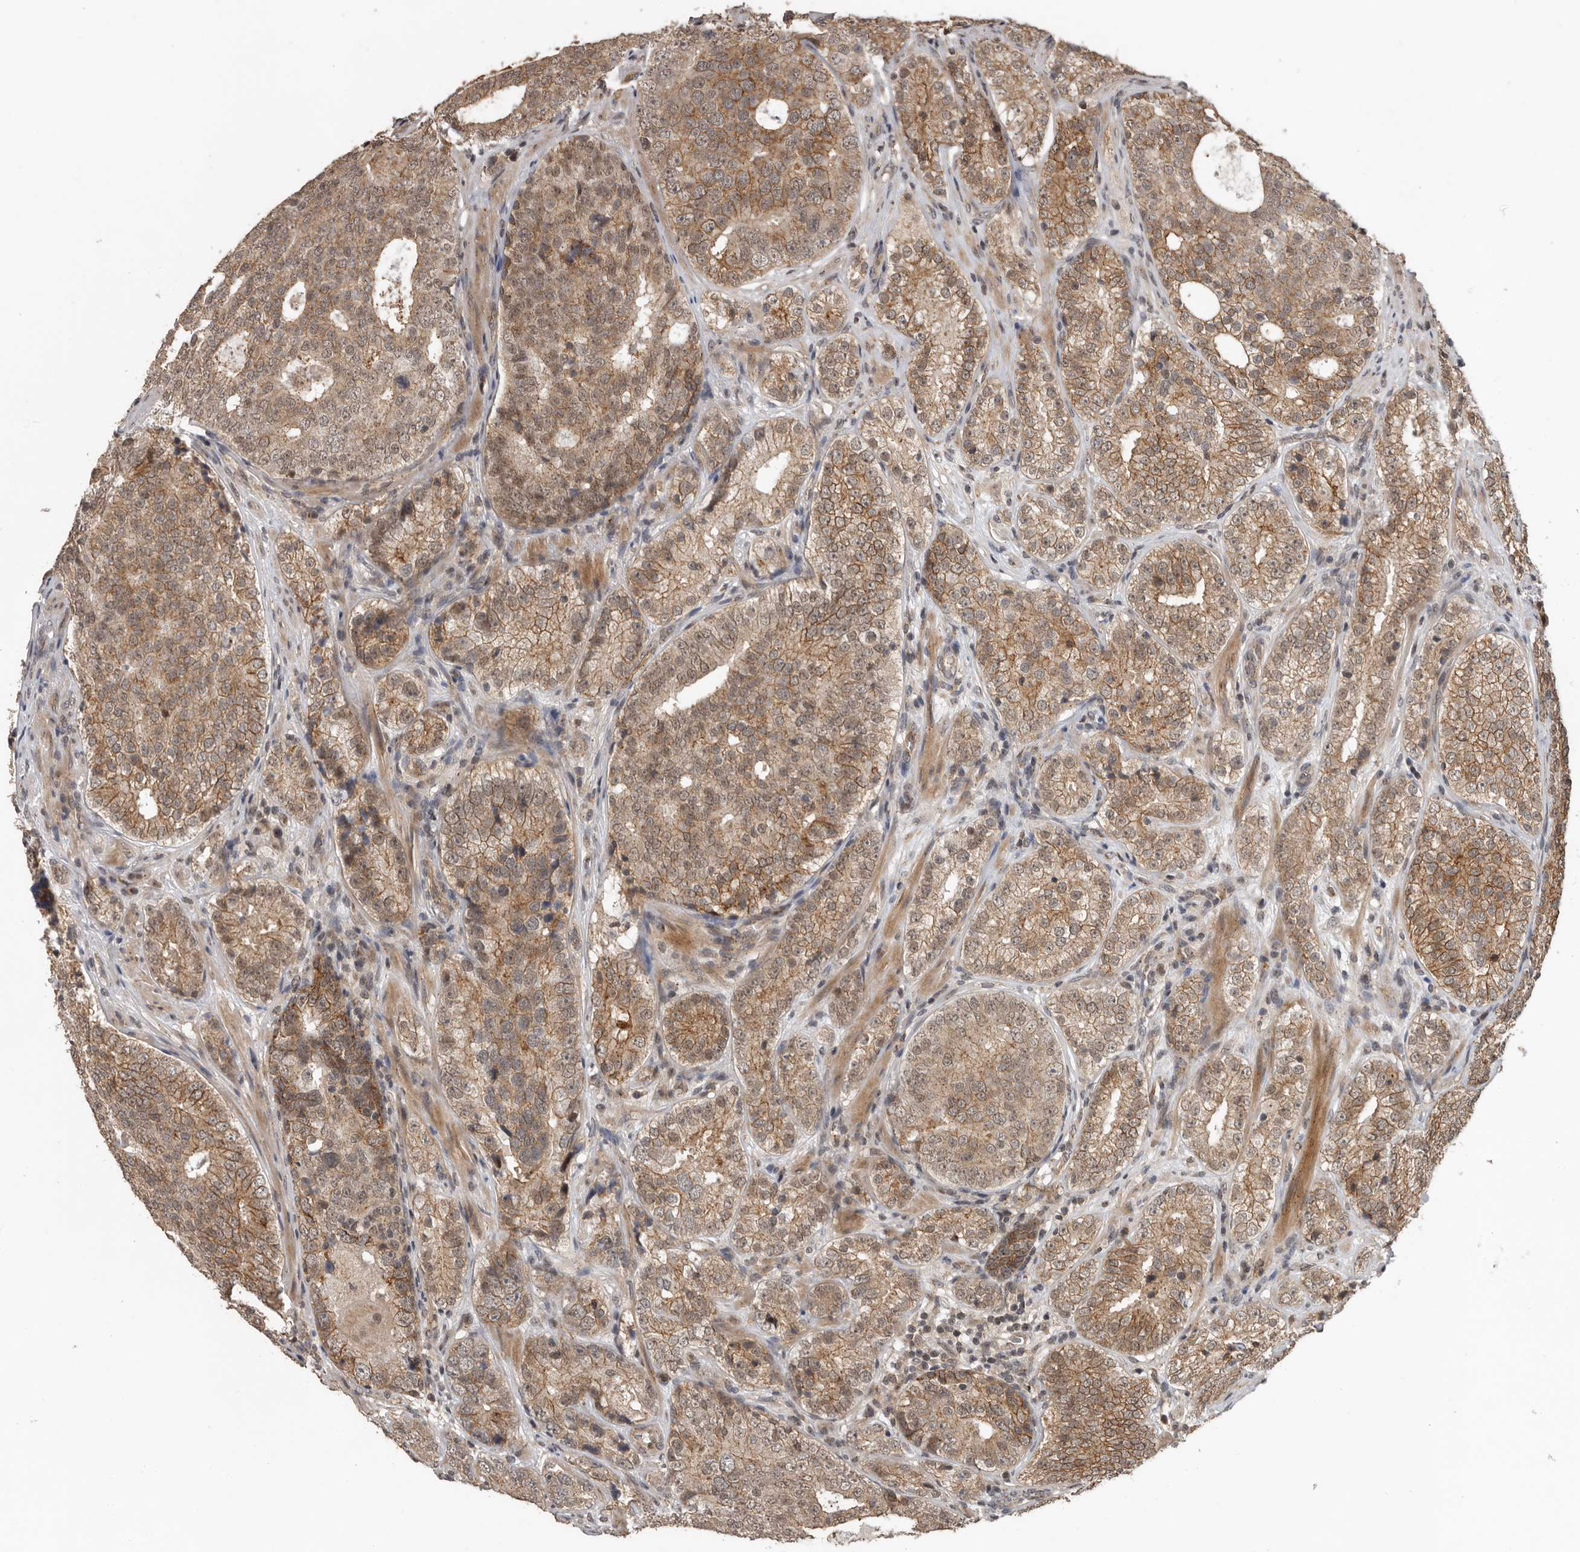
{"staining": {"intensity": "moderate", "quantity": ">75%", "location": "cytoplasmic/membranous"}, "tissue": "prostate cancer", "cell_type": "Tumor cells", "image_type": "cancer", "snomed": [{"axis": "morphology", "description": "Adenocarcinoma, High grade"}, {"axis": "topography", "description": "Prostate"}], "caption": "A brown stain shows moderate cytoplasmic/membranous staining of a protein in prostate cancer tumor cells.", "gene": "CEP350", "patient": {"sex": "male", "age": 56}}